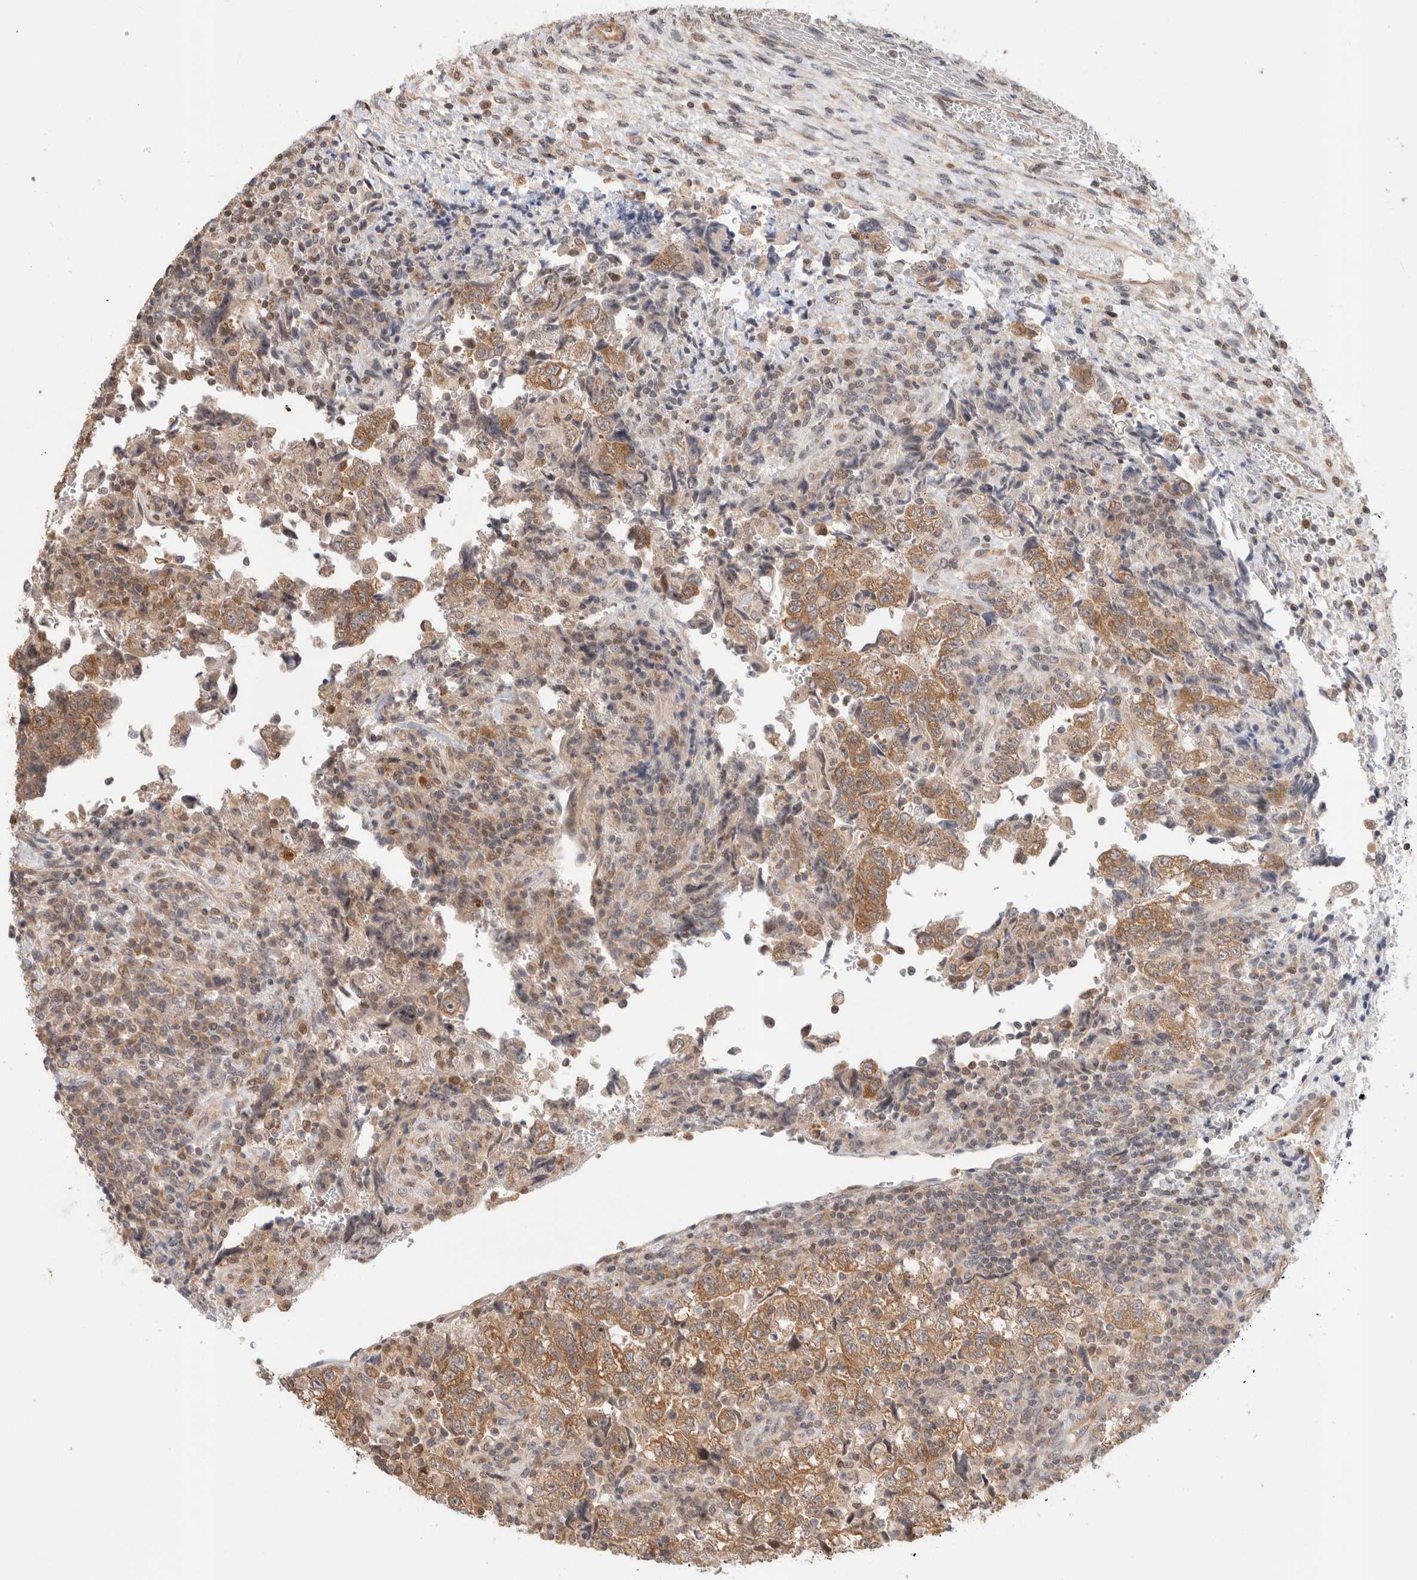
{"staining": {"intensity": "moderate", "quantity": ">75%", "location": "cytoplasmic/membranous"}, "tissue": "testis cancer", "cell_type": "Tumor cells", "image_type": "cancer", "snomed": [{"axis": "morphology", "description": "Normal tissue, NOS"}, {"axis": "morphology", "description": "Carcinoma, Embryonal, NOS"}, {"axis": "topography", "description": "Testis"}], "caption": "Immunohistochemical staining of testis embryonal carcinoma shows moderate cytoplasmic/membranous protein expression in approximately >75% of tumor cells.", "gene": "OTUD6B", "patient": {"sex": "male", "age": 36}}